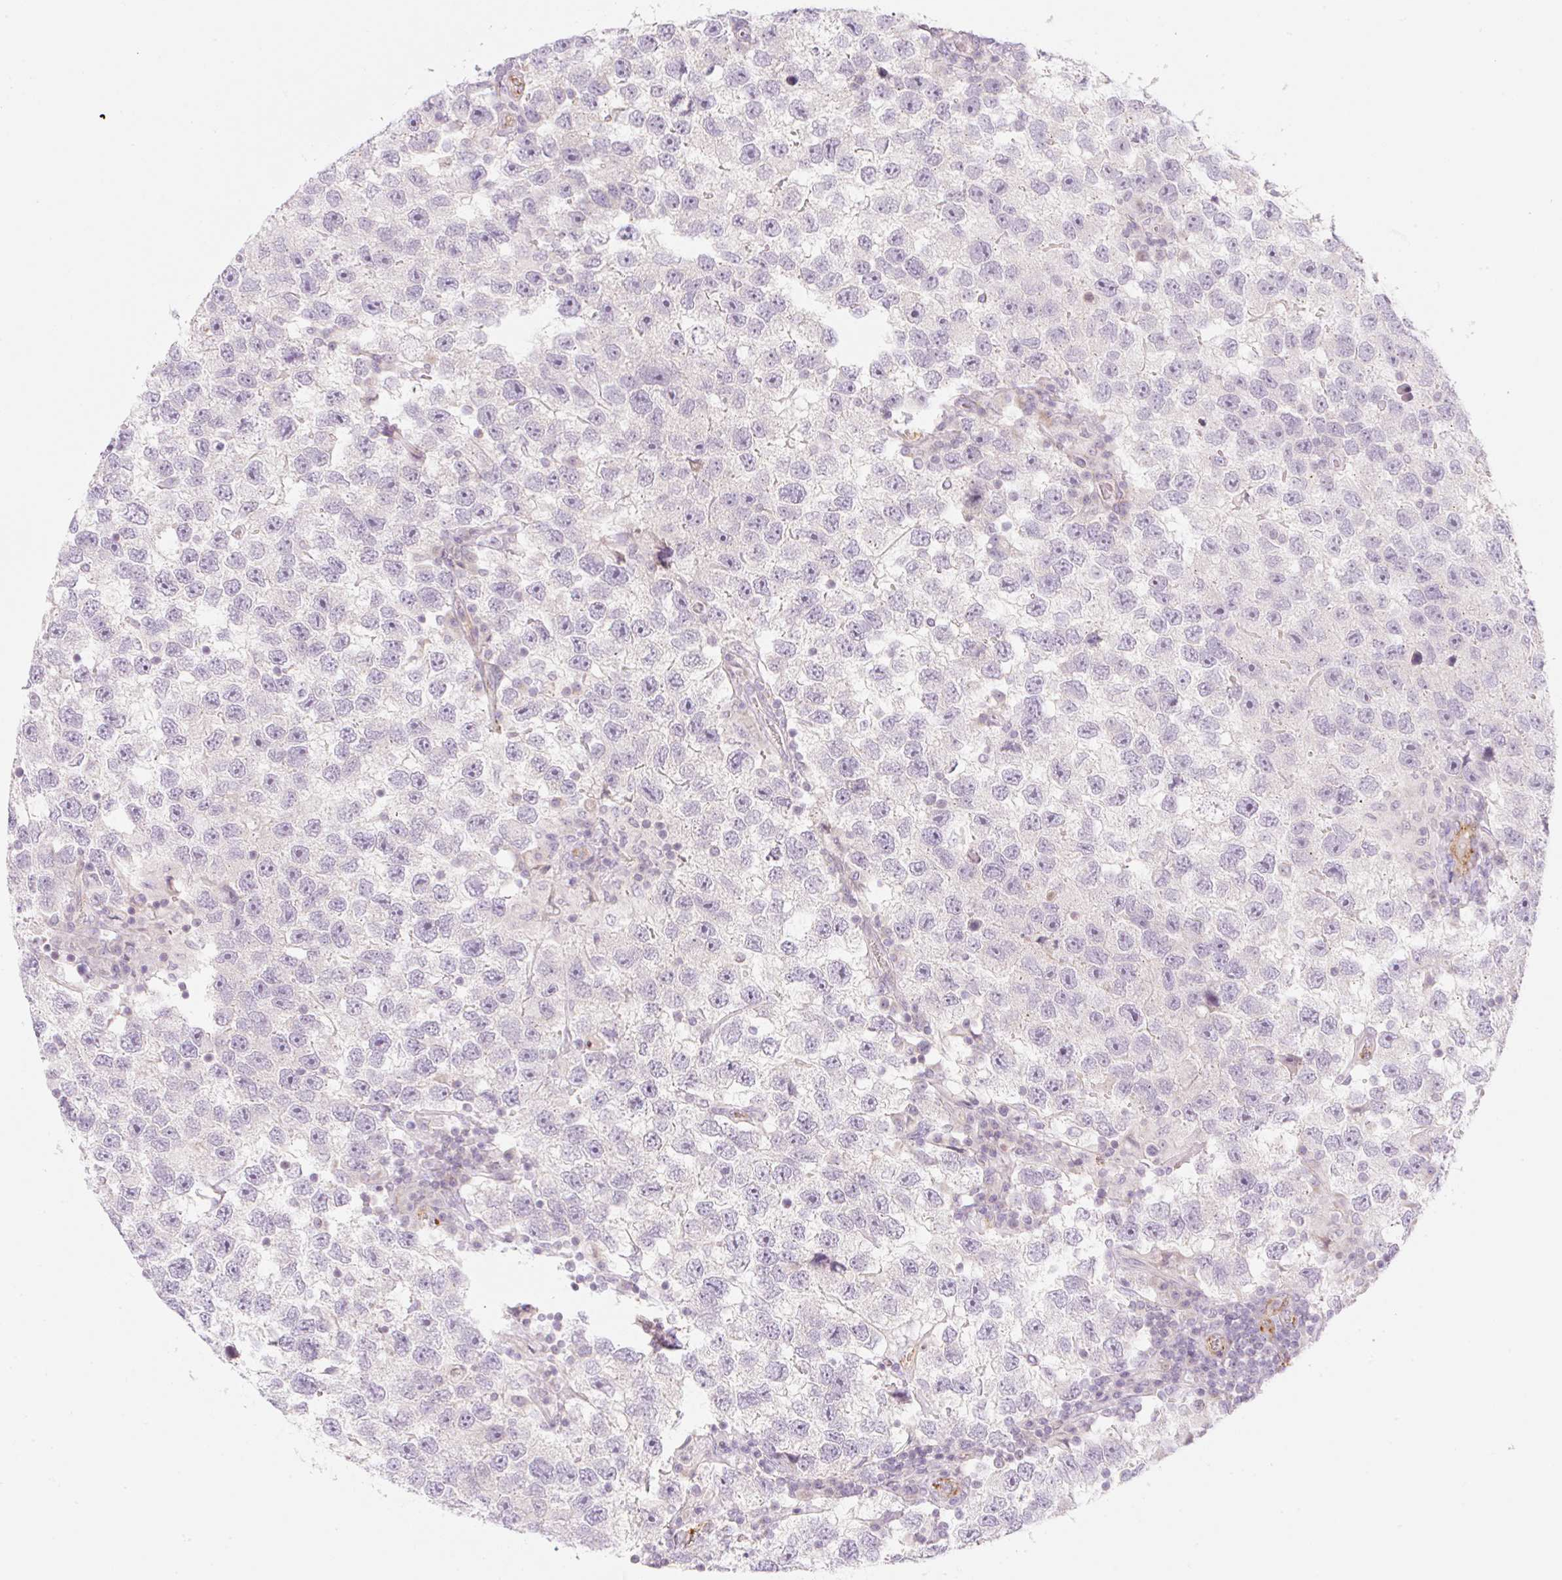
{"staining": {"intensity": "negative", "quantity": "none", "location": "none"}, "tissue": "testis cancer", "cell_type": "Tumor cells", "image_type": "cancer", "snomed": [{"axis": "morphology", "description": "Seminoma, NOS"}, {"axis": "topography", "description": "Testis"}], "caption": "Immunohistochemical staining of human testis cancer reveals no significant positivity in tumor cells.", "gene": "CASKIN1", "patient": {"sex": "male", "age": 26}}